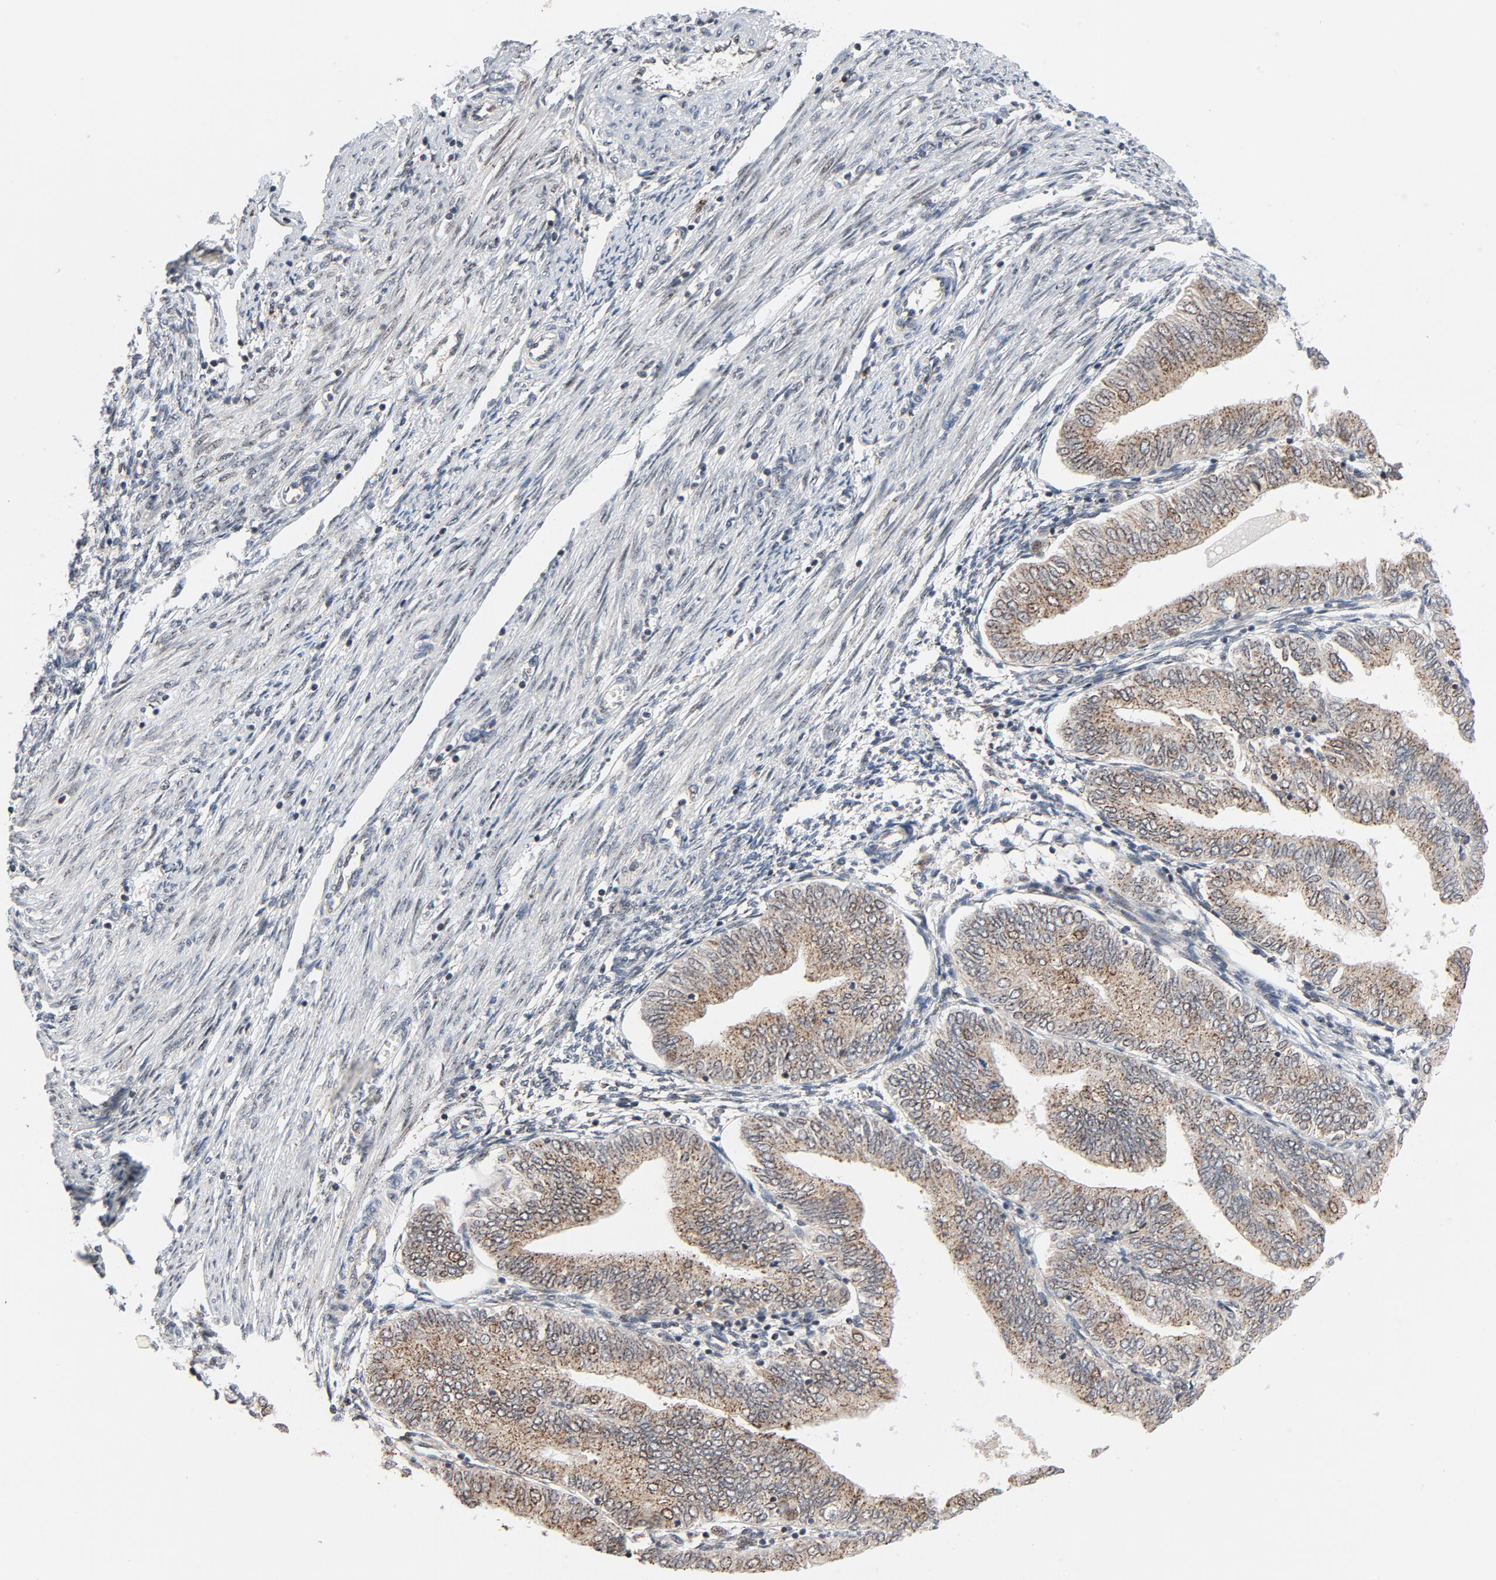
{"staining": {"intensity": "moderate", "quantity": ">75%", "location": "cytoplasmic/membranous"}, "tissue": "endometrial cancer", "cell_type": "Tumor cells", "image_type": "cancer", "snomed": [{"axis": "morphology", "description": "Adenocarcinoma, NOS"}, {"axis": "topography", "description": "Endometrium"}], "caption": "An immunohistochemistry image of neoplastic tissue is shown. Protein staining in brown shows moderate cytoplasmic/membranous positivity in endometrial cancer (adenocarcinoma) within tumor cells. (IHC, brightfield microscopy, high magnification).", "gene": "RPL12", "patient": {"sex": "female", "age": 51}}